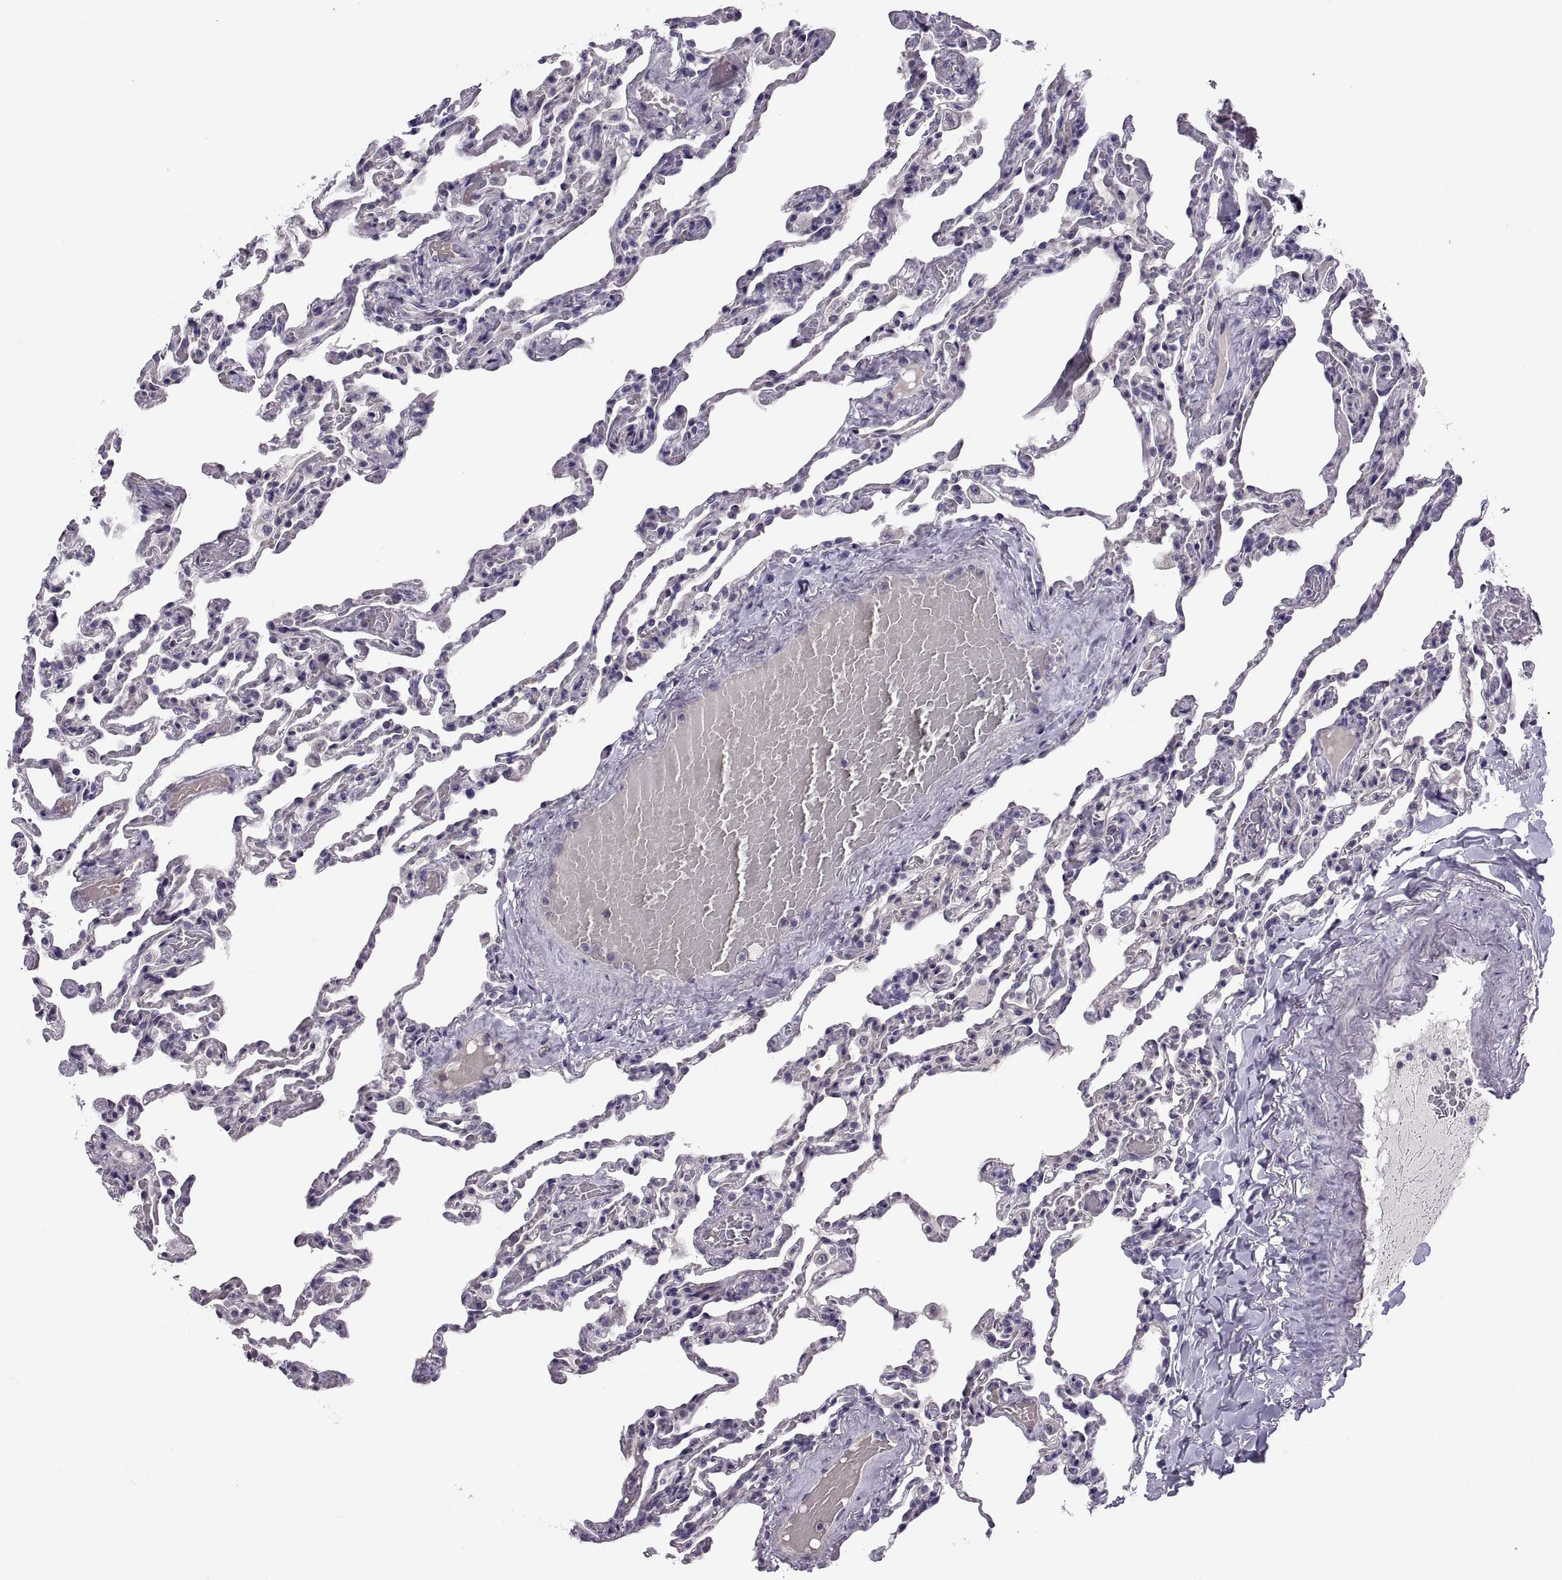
{"staining": {"intensity": "negative", "quantity": "none", "location": "none"}, "tissue": "lung", "cell_type": "Alveolar cells", "image_type": "normal", "snomed": [{"axis": "morphology", "description": "Normal tissue, NOS"}, {"axis": "topography", "description": "Lung"}], "caption": "Protein analysis of normal lung shows no significant staining in alveolar cells. The staining was performed using DAB (3,3'-diaminobenzidine) to visualize the protein expression in brown, while the nuclei were stained in blue with hematoxylin (Magnification: 20x).", "gene": "VSX2", "patient": {"sex": "female", "age": 43}}